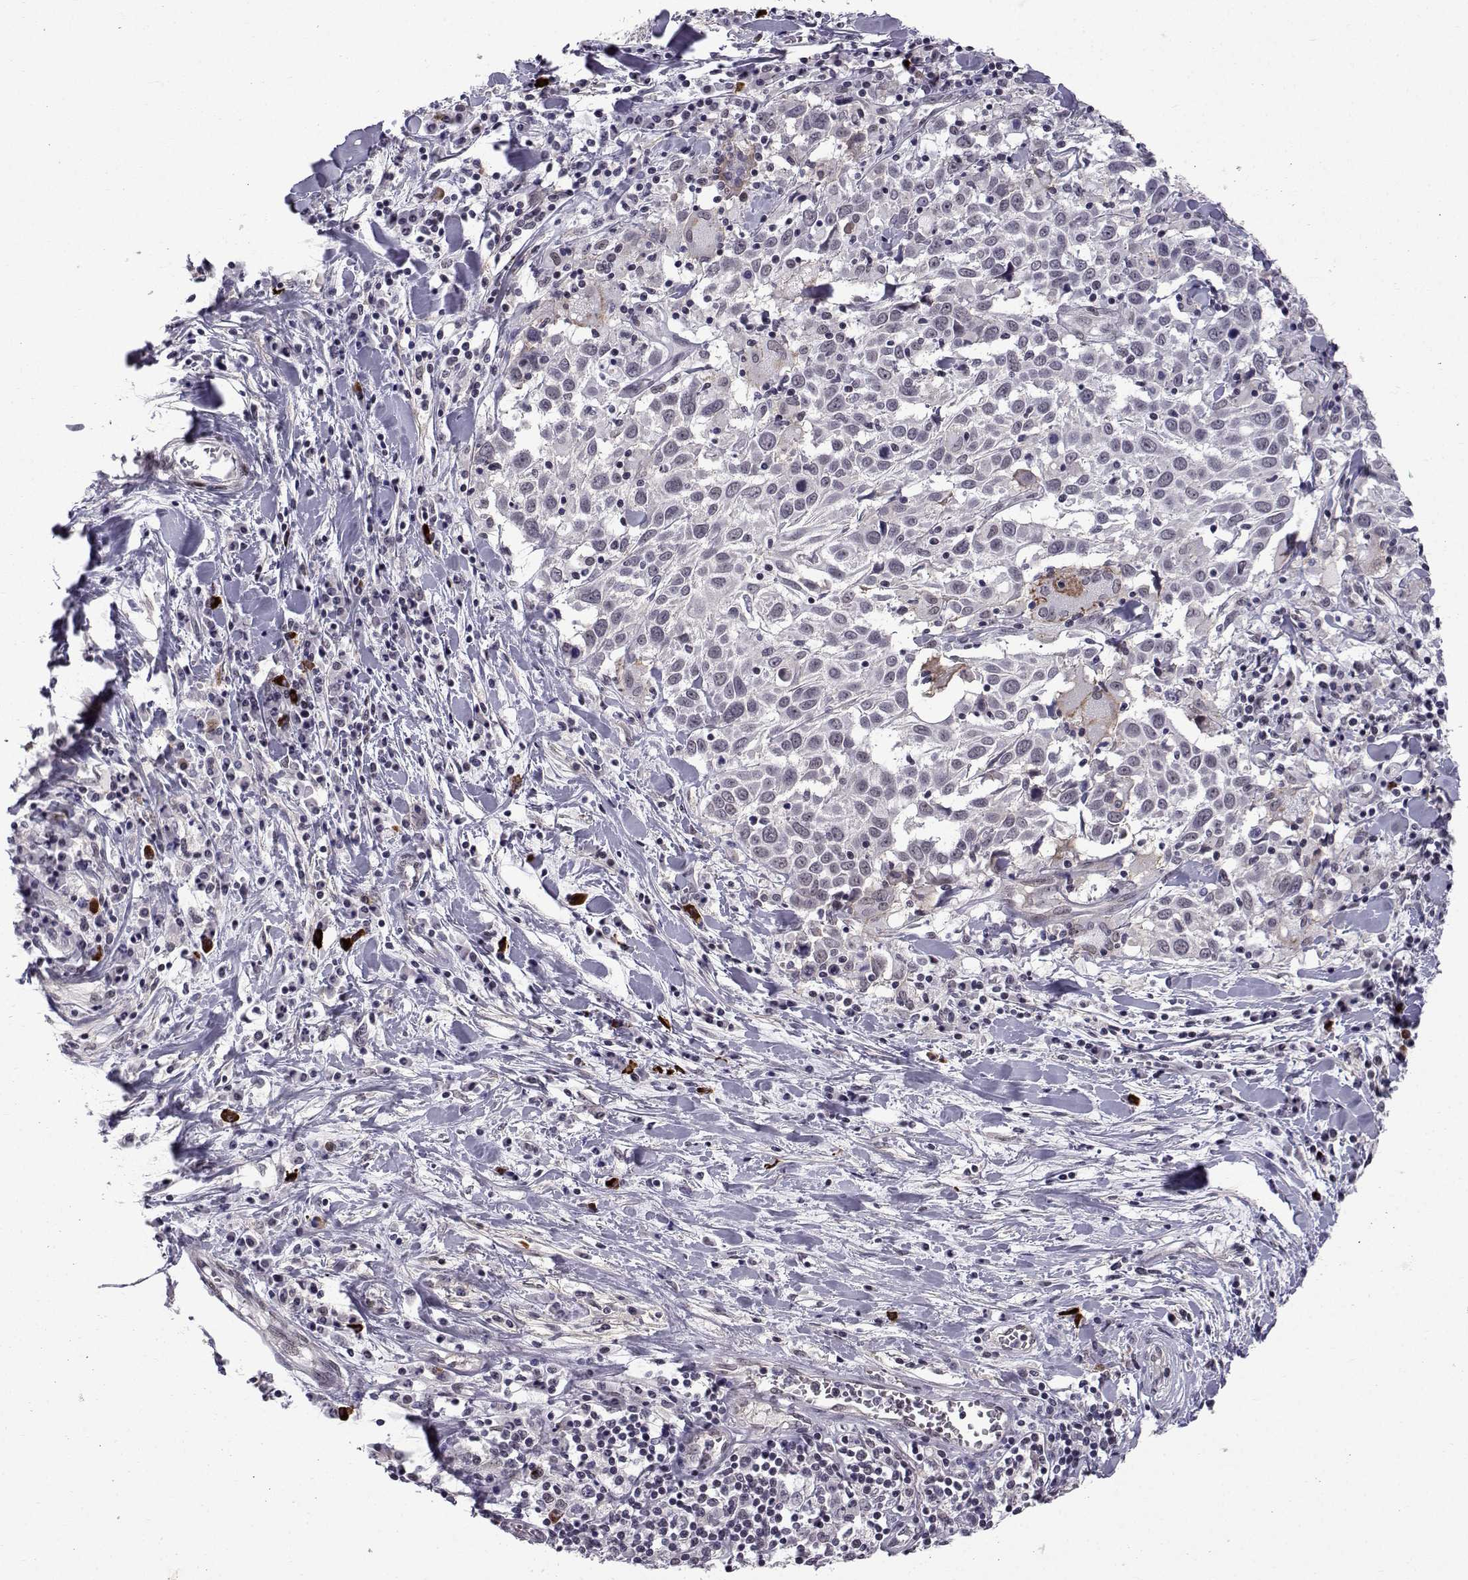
{"staining": {"intensity": "weak", "quantity": "<25%", "location": "cytoplasmic/membranous"}, "tissue": "lung cancer", "cell_type": "Tumor cells", "image_type": "cancer", "snomed": [{"axis": "morphology", "description": "Squamous cell carcinoma, NOS"}, {"axis": "topography", "description": "Lung"}], "caption": "High magnification brightfield microscopy of lung cancer (squamous cell carcinoma) stained with DAB (brown) and counterstained with hematoxylin (blue): tumor cells show no significant staining. Brightfield microscopy of immunohistochemistry stained with DAB (3,3'-diaminobenzidine) (brown) and hematoxylin (blue), captured at high magnification.", "gene": "RBM24", "patient": {"sex": "male", "age": 57}}